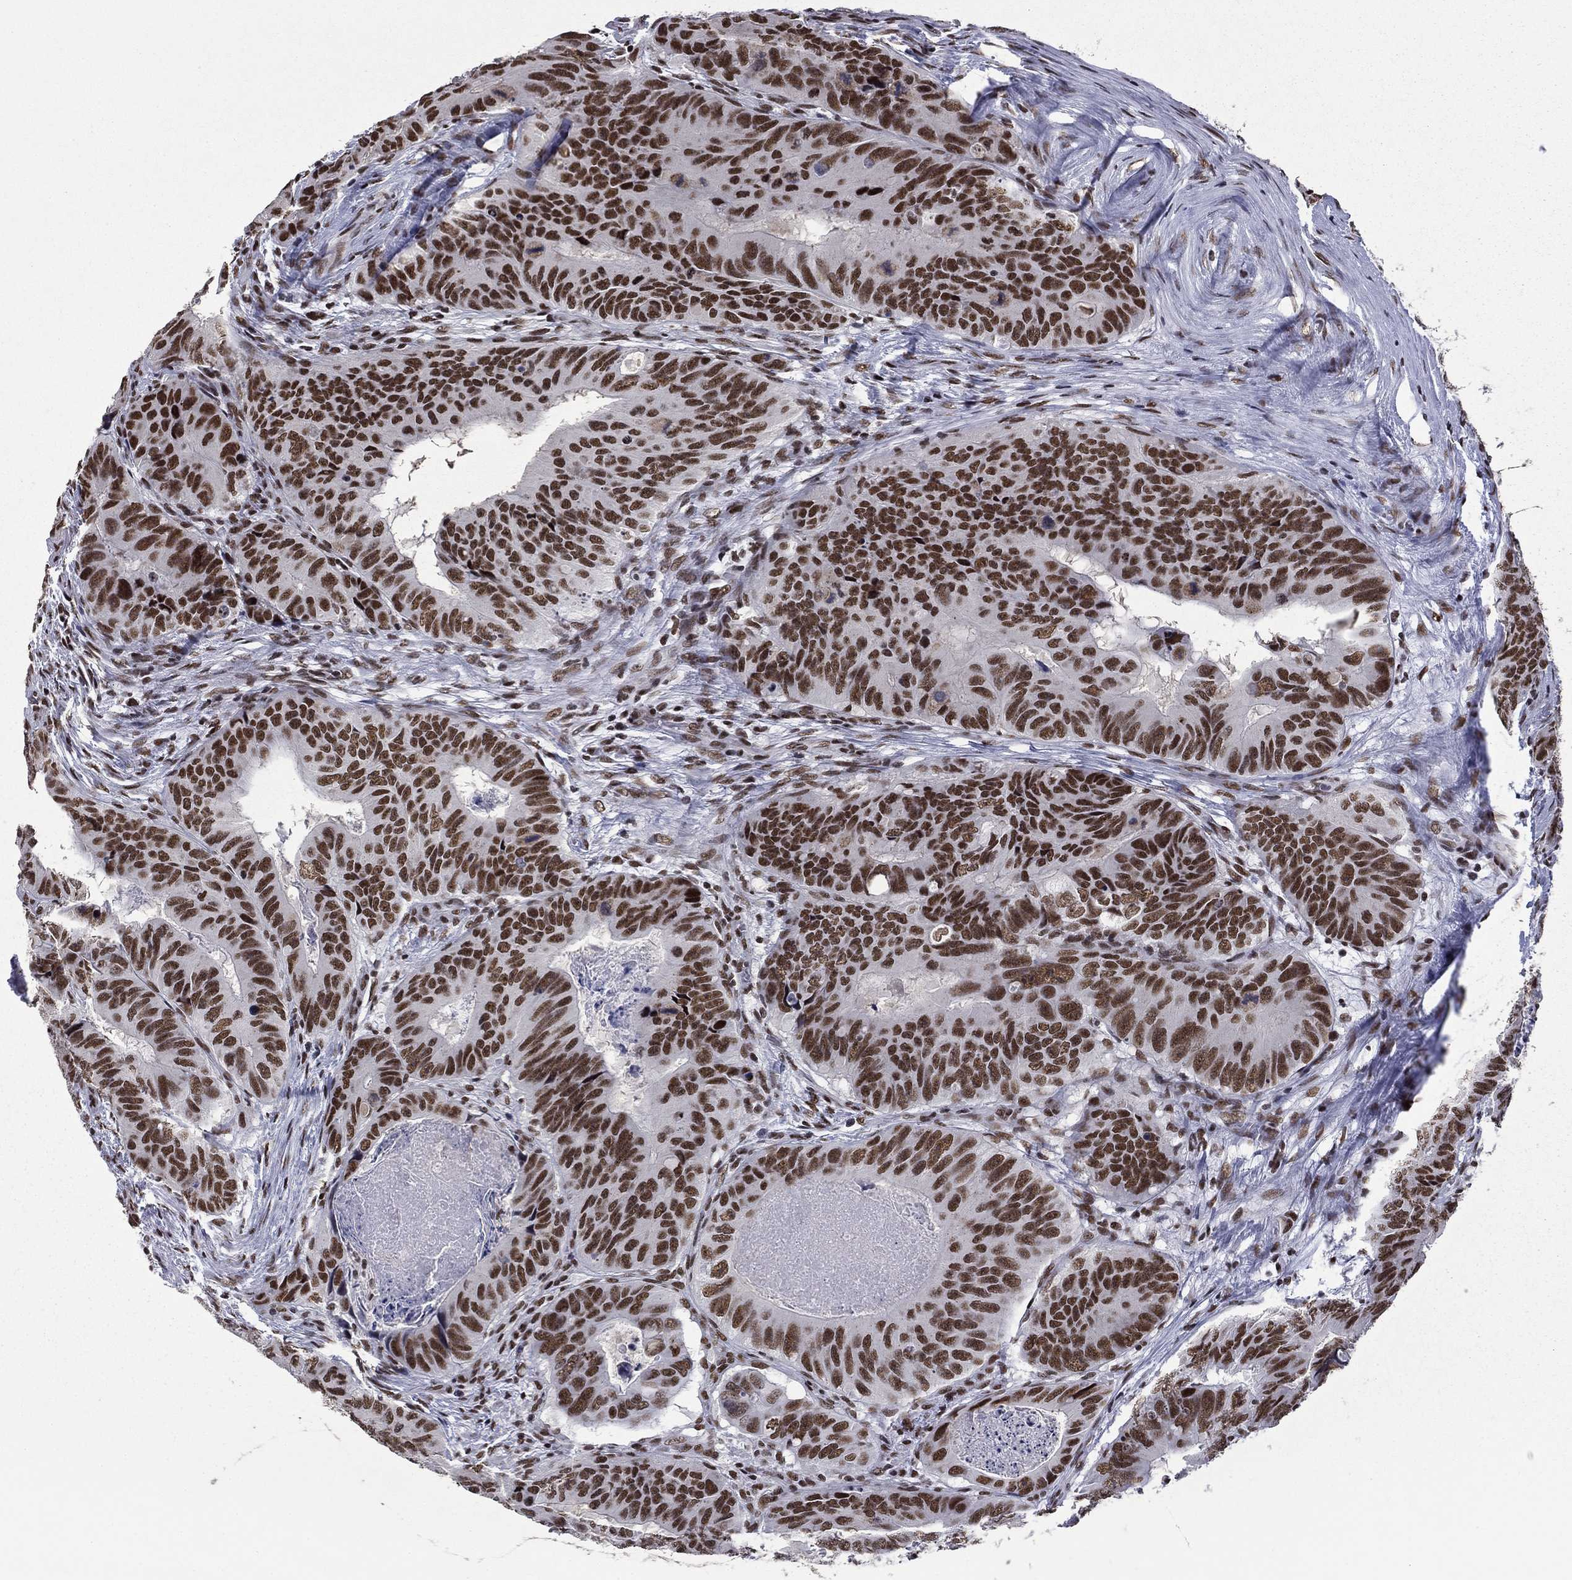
{"staining": {"intensity": "strong", "quantity": ">75%", "location": "nuclear"}, "tissue": "colorectal cancer", "cell_type": "Tumor cells", "image_type": "cancer", "snomed": [{"axis": "morphology", "description": "Adenocarcinoma, NOS"}, {"axis": "topography", "description": "Colon"}], "caption": "DAB (3,3'-diaminobenzidine) immunohistochemical staining of adenocarcinoma (colorectal) demonstrates strong nuclear protein staining in about >75% of tumor cells.", "gene": "ETV5", "patient": {"sex": "male", "age": 79}}